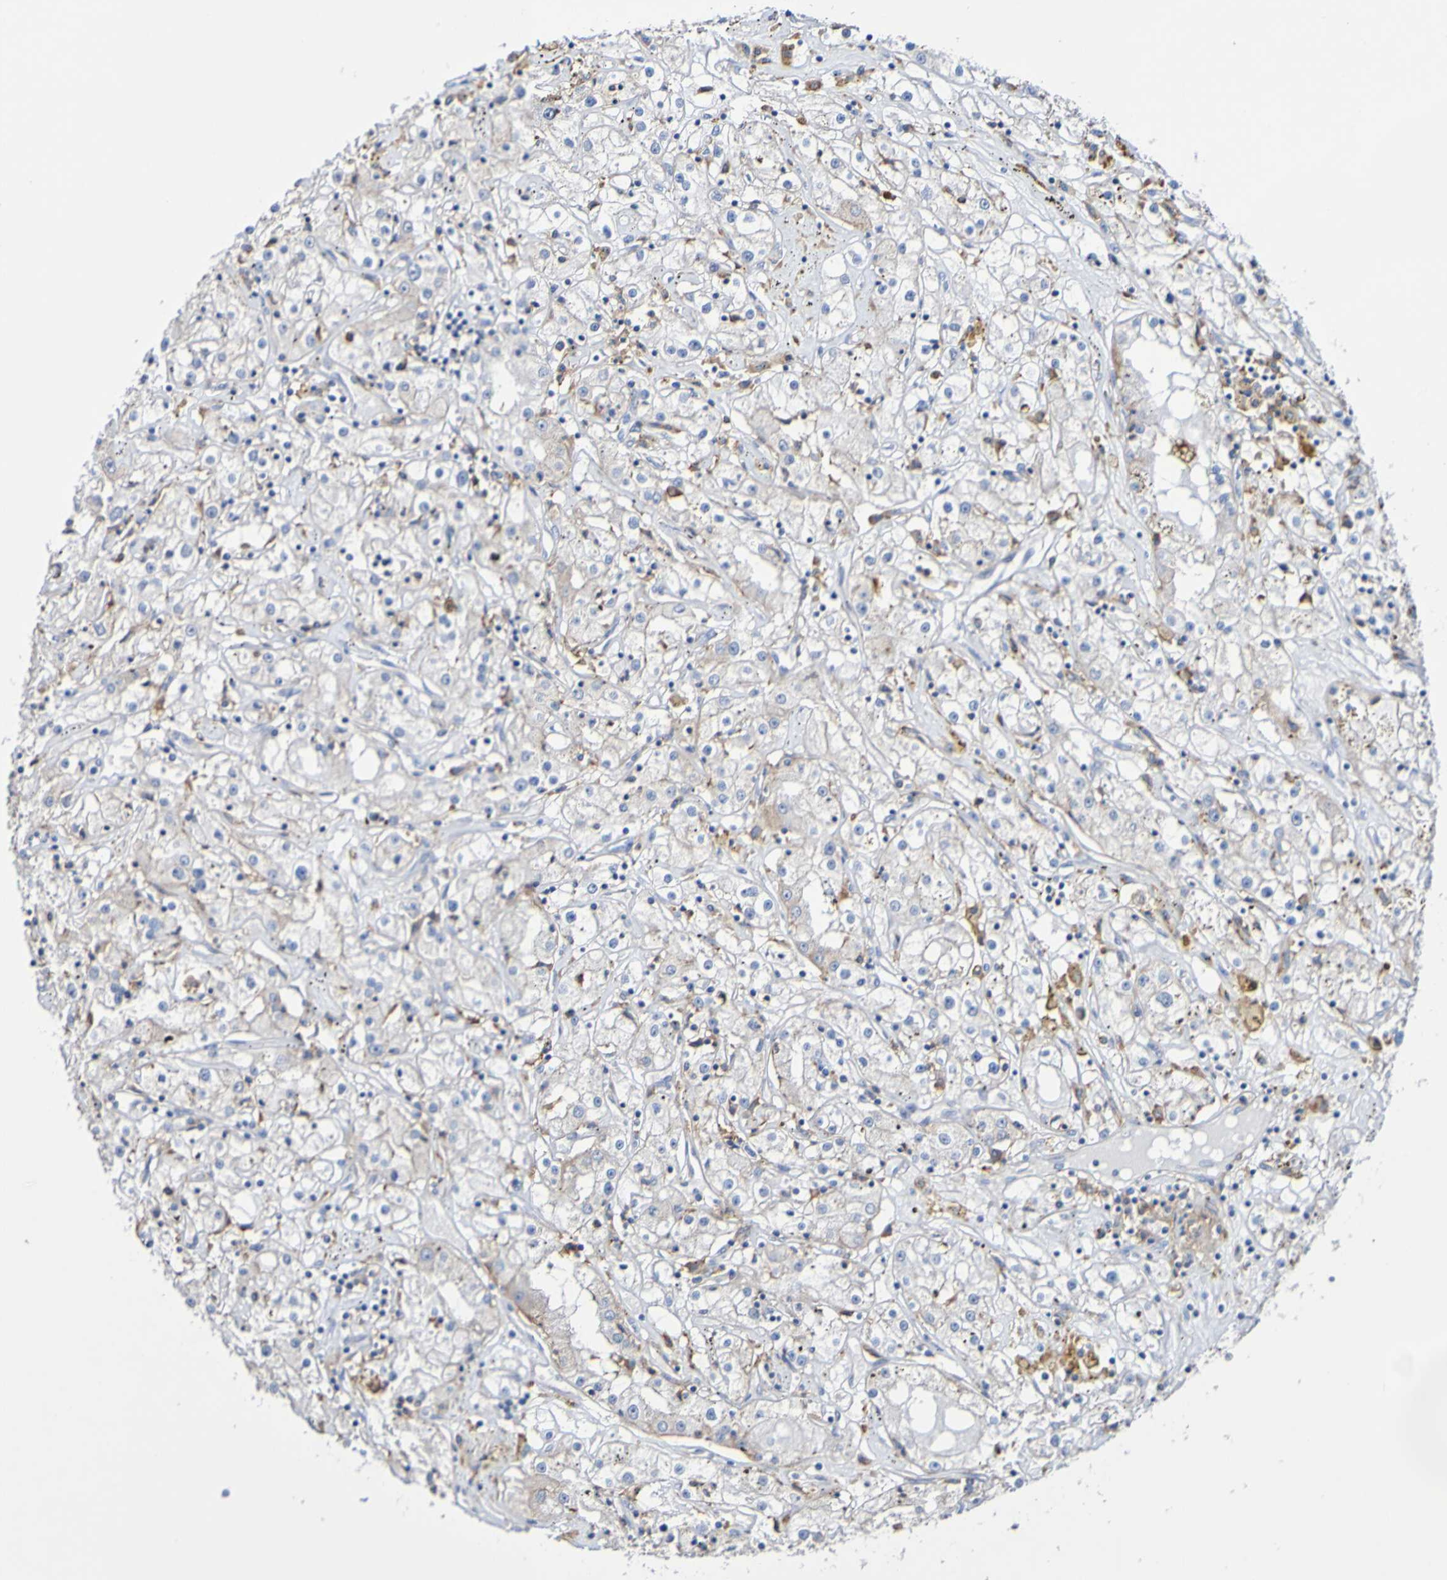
{"staining": {"intensity": "negative", "quantity": "none", "location": "none"}, "tissue": "renal cancer", "cell_type": "Tumor cells", "image_type": "cancer", "snomed": [{"axis": "morphology", "description": "Adenocarcinoma, NOS"}, {"axis": "topography", "description": "Kidney"}], "caption": "Tumor cells show no significant protein positivity in renal adenocarcinoma.", "gene": "SLC3A2", "patient": {"sex": "male", "age": 56}}